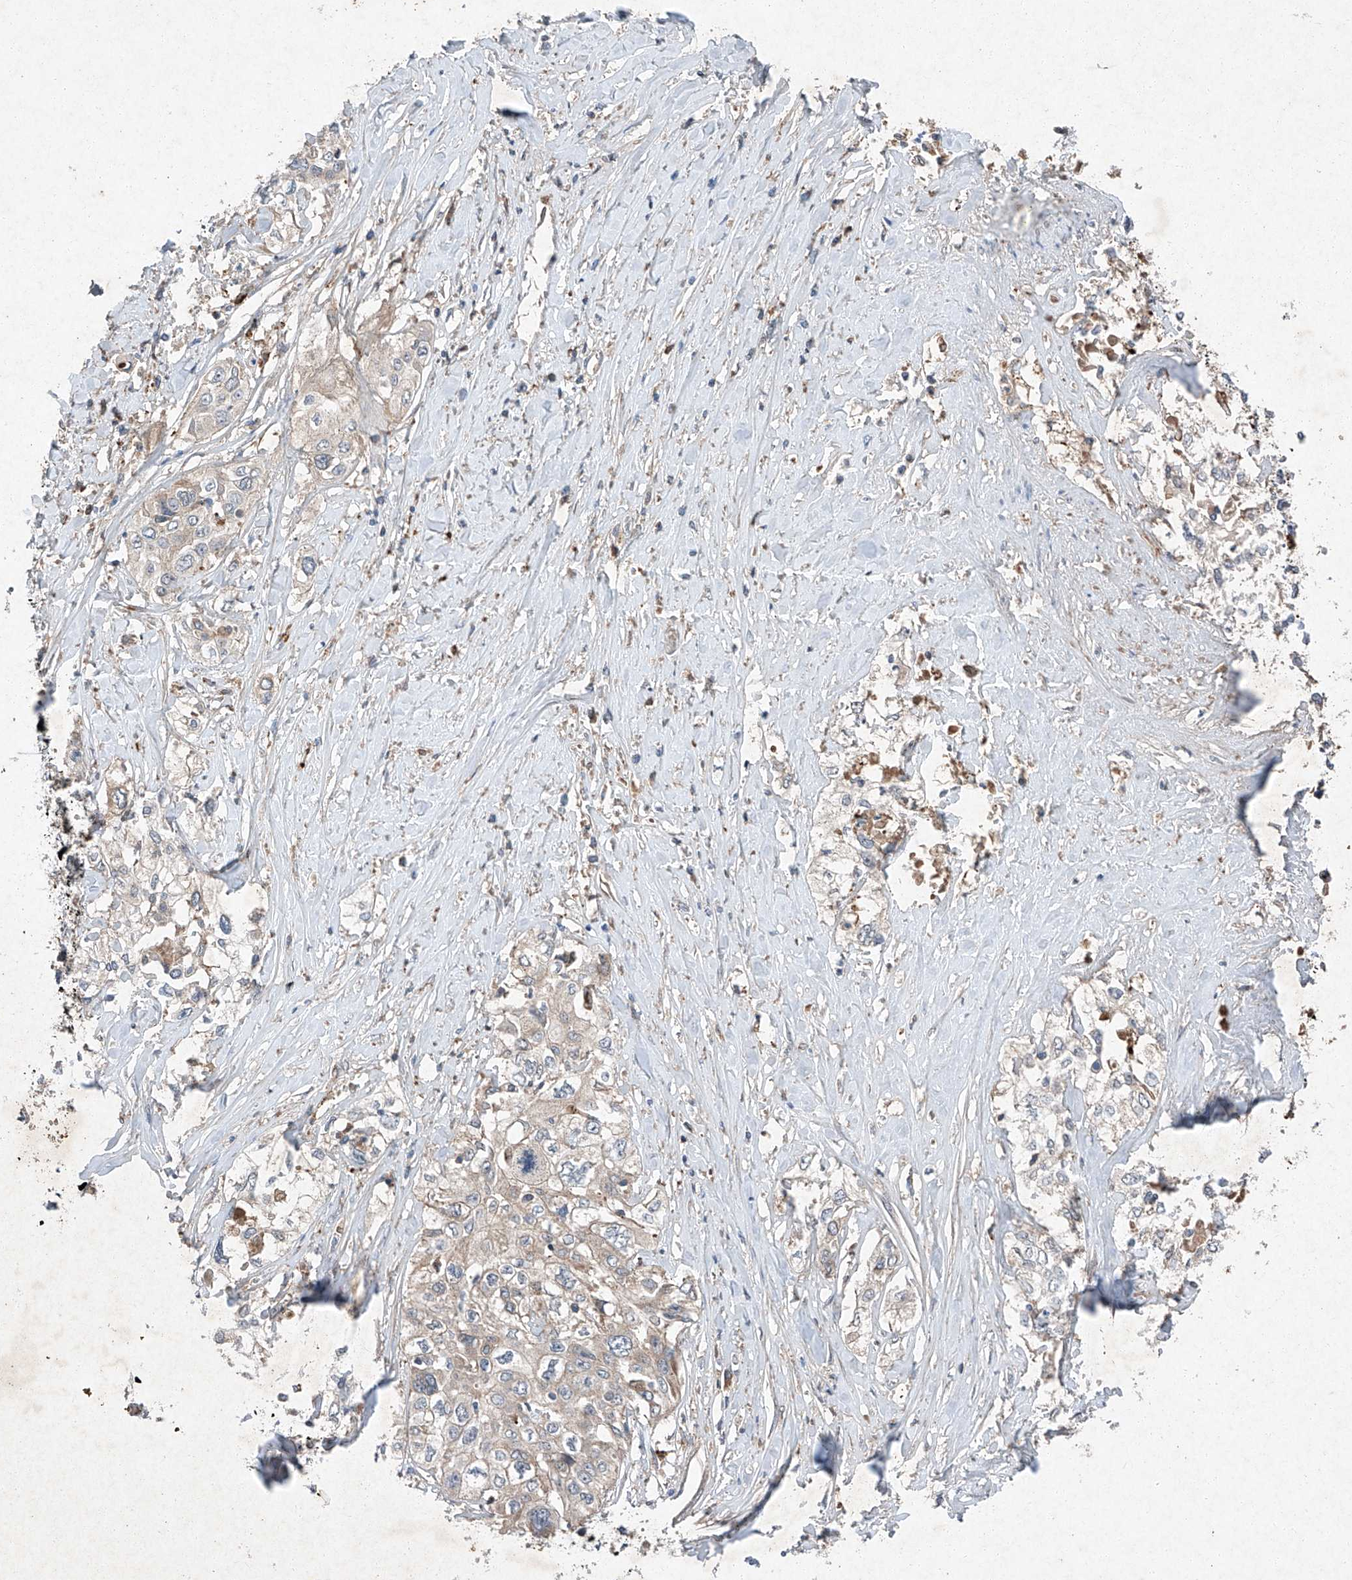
{"staining": {"intensity": "negative", "quantity": "none", "location": "none"}, "tissue": "cervical cancer", "cell_type": "Tumor cells", "image_type": "cancer", "snomed": [{"axis": "morphology", "description": "Squamous cell carcinoma, NOS"}, {"axis": "topography", "description": "Cervix"}], "caption": "The micrograph reveals no significant staining in tumor cells of cervical squamous cell carcinoma. The staining is performed using DAB (3,3'-diaminobenzidine) brown chromogen with nuclei counter-stained in using hematoxylin.", "gene": "RUSC1", "patient": {"sex": "female", "age": 31}}